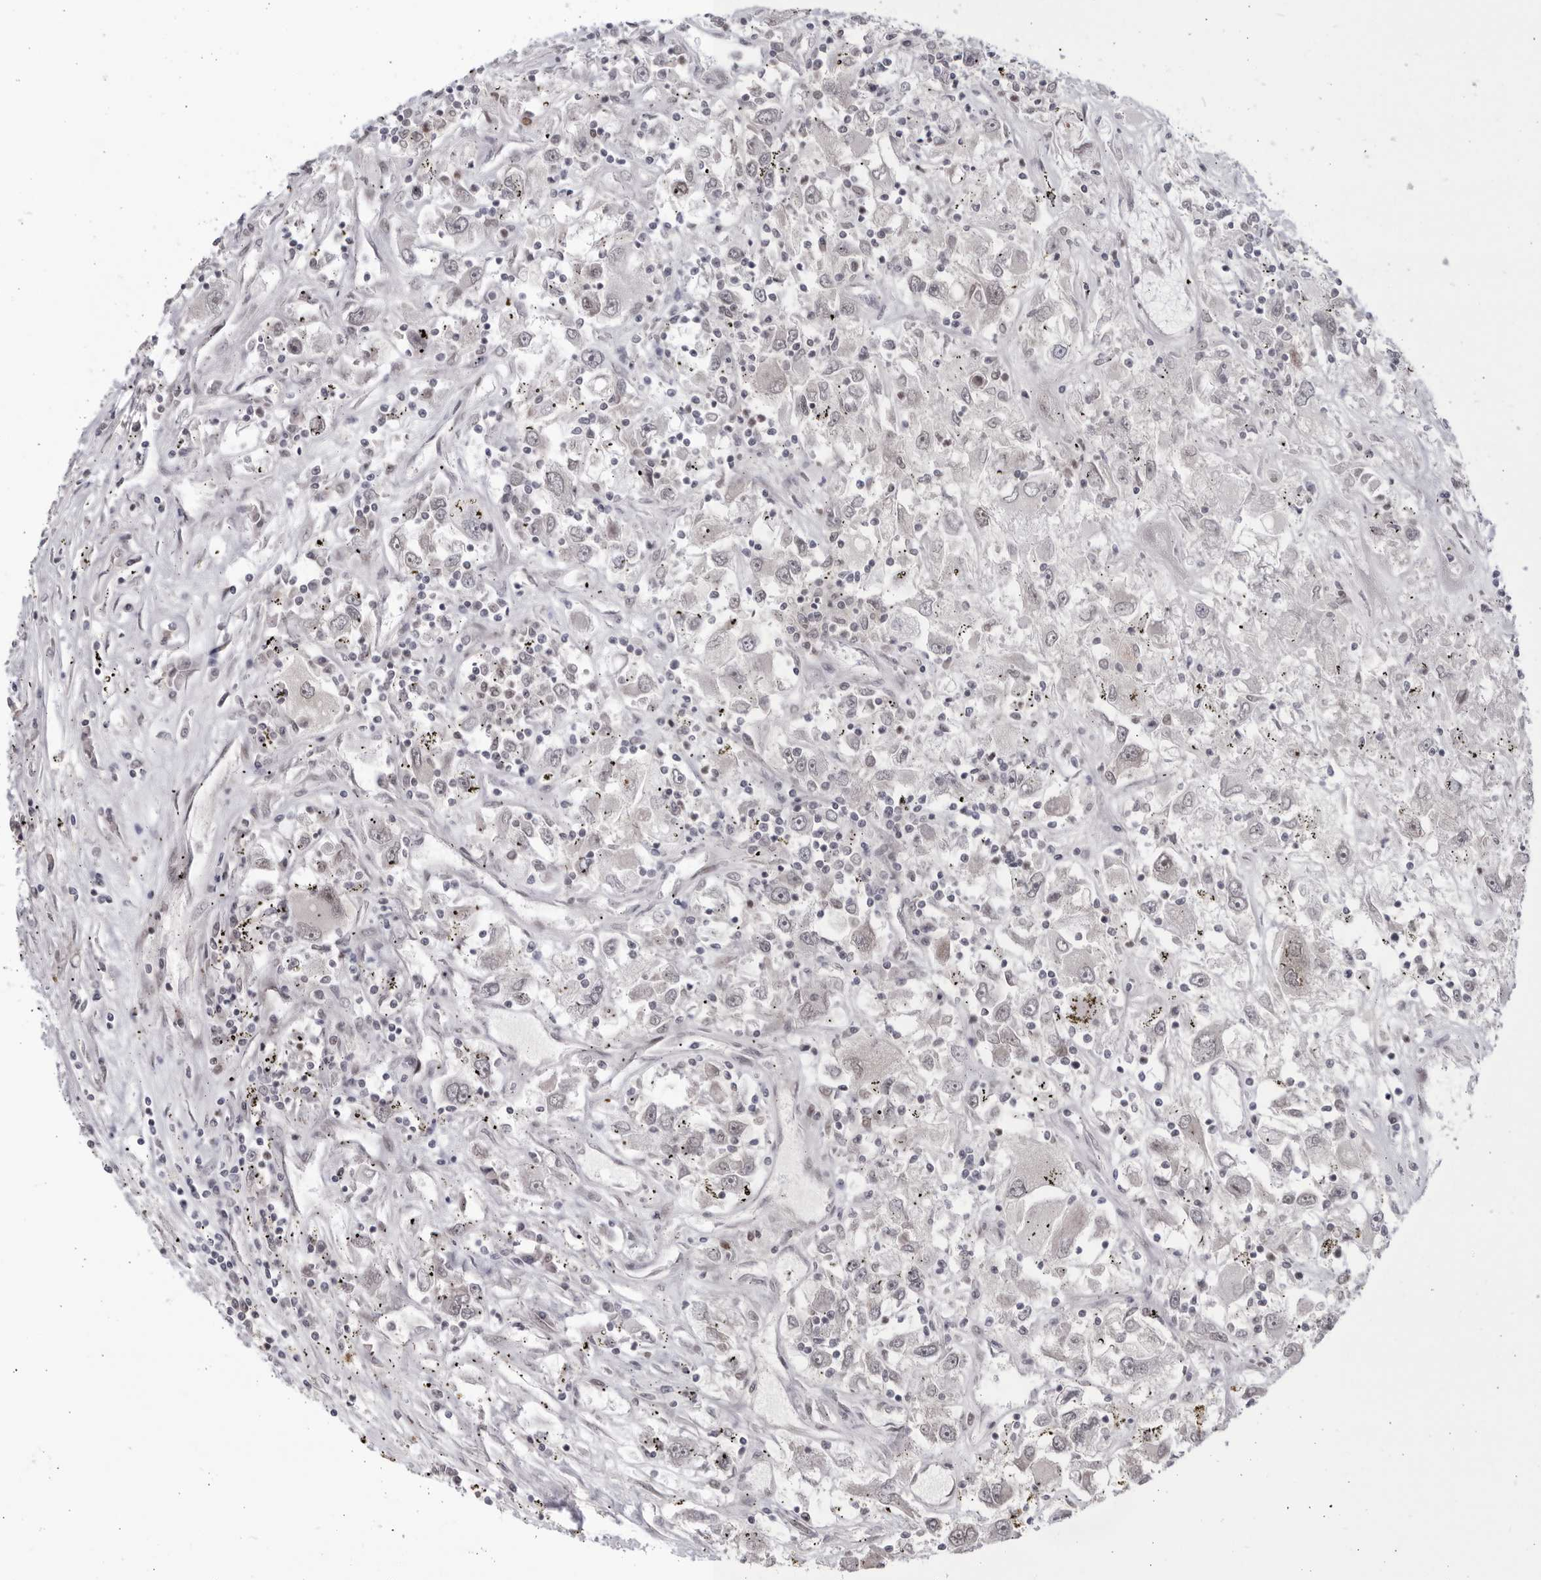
{"staining": {"intensity": "negative", "quantity": "none", "location": "none"}, "tissue": "renal cancer", "cell_type": "Tumor cells", "image_type": "cancer", "snomed": [{"axis": "morphology", "description": "Adenocarcinoma, NOS"}, {"axis": "topography", "description": "Kidney"}], "caption": "This is a histopathology image of immunohistochemistry staining of renal adenocarcinoma, which shows no staining in tumor cells.", "gene": "DTL", "patient": {"sex": "female", "age": 52}}